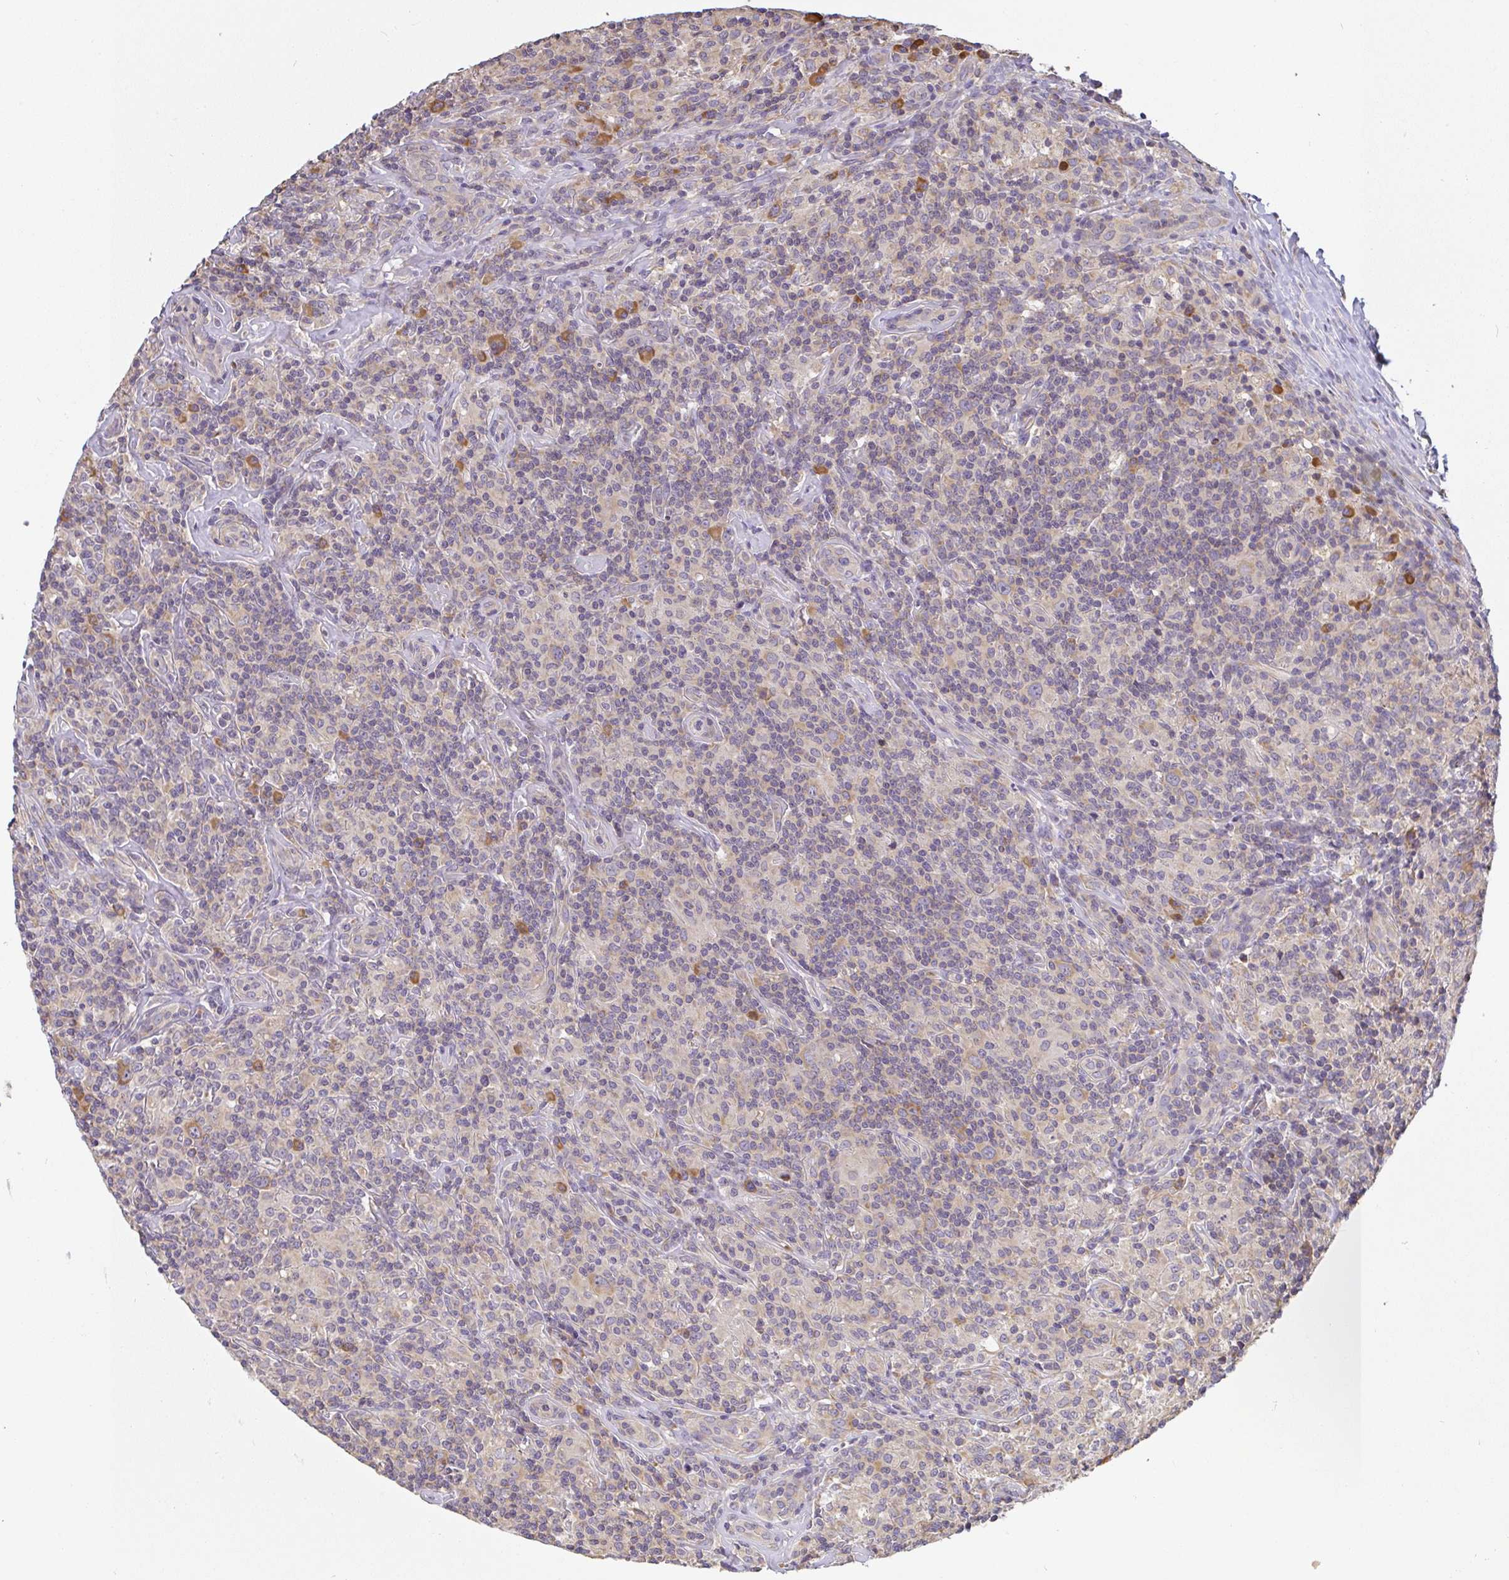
{"staining": {"intensity": "negative", "quantity": "none", "location": "none"}, "tissue": "lymphoma", "cell_type": "Tumor cells", "image_type": "cancer", "snomed": [{"axis": "morphology", "description": "Hodgkin's disease, NOS"}, {"axis": "morphology", "description": "Hodgkin's lymphoma, nodular sclerosis"}, {"axis": "topography", "description": "Lymph node"}], "caption": "This is an immunohistochemistry histopathology image of Hodgkin's disease. There is no expression in tumor cells.", "gene": "SLC35B3", "patient": {"sex": "female", "age": 10}}